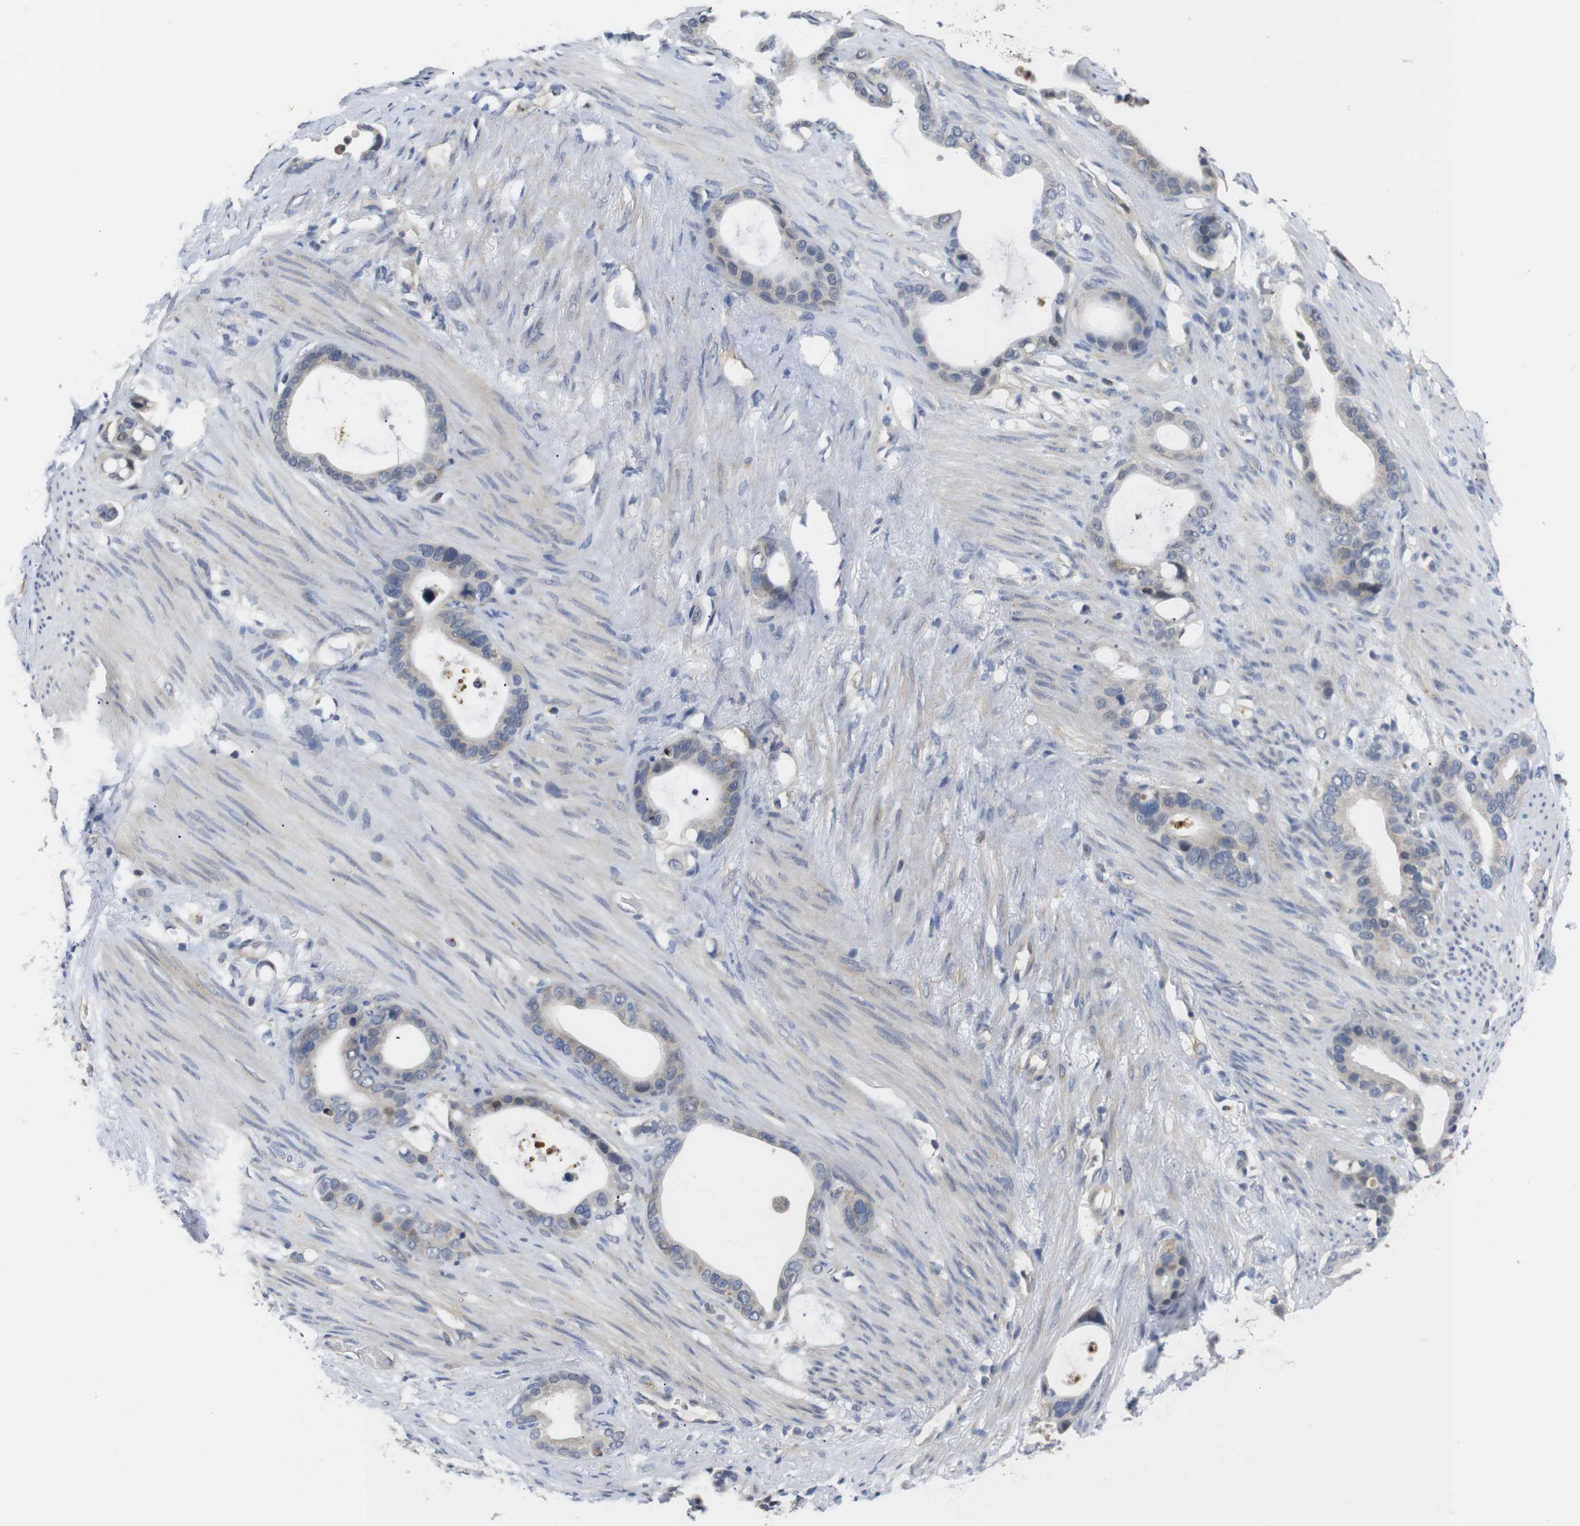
{"staining": {"intensity": "negative", "quantity": "none", "location": "none"}, "tissue": "stomach cancer", "cell_type": "Tumor cells", "image_type": "cancer", "snomed": [{"axis": "morphology", "description": "Adenocarcinoma, NOS"}, {"axis": "topography", "description": "Stomach"}], "caption": "Immunohistochemistry of stomach cancer displays no expression in tumor cells. The staining is performed using DAB brown chromogen with nuclei counter-stained in using hematoxylin.", "gene": "FNTA", "patient": {"sex": "female", "age": 75}}